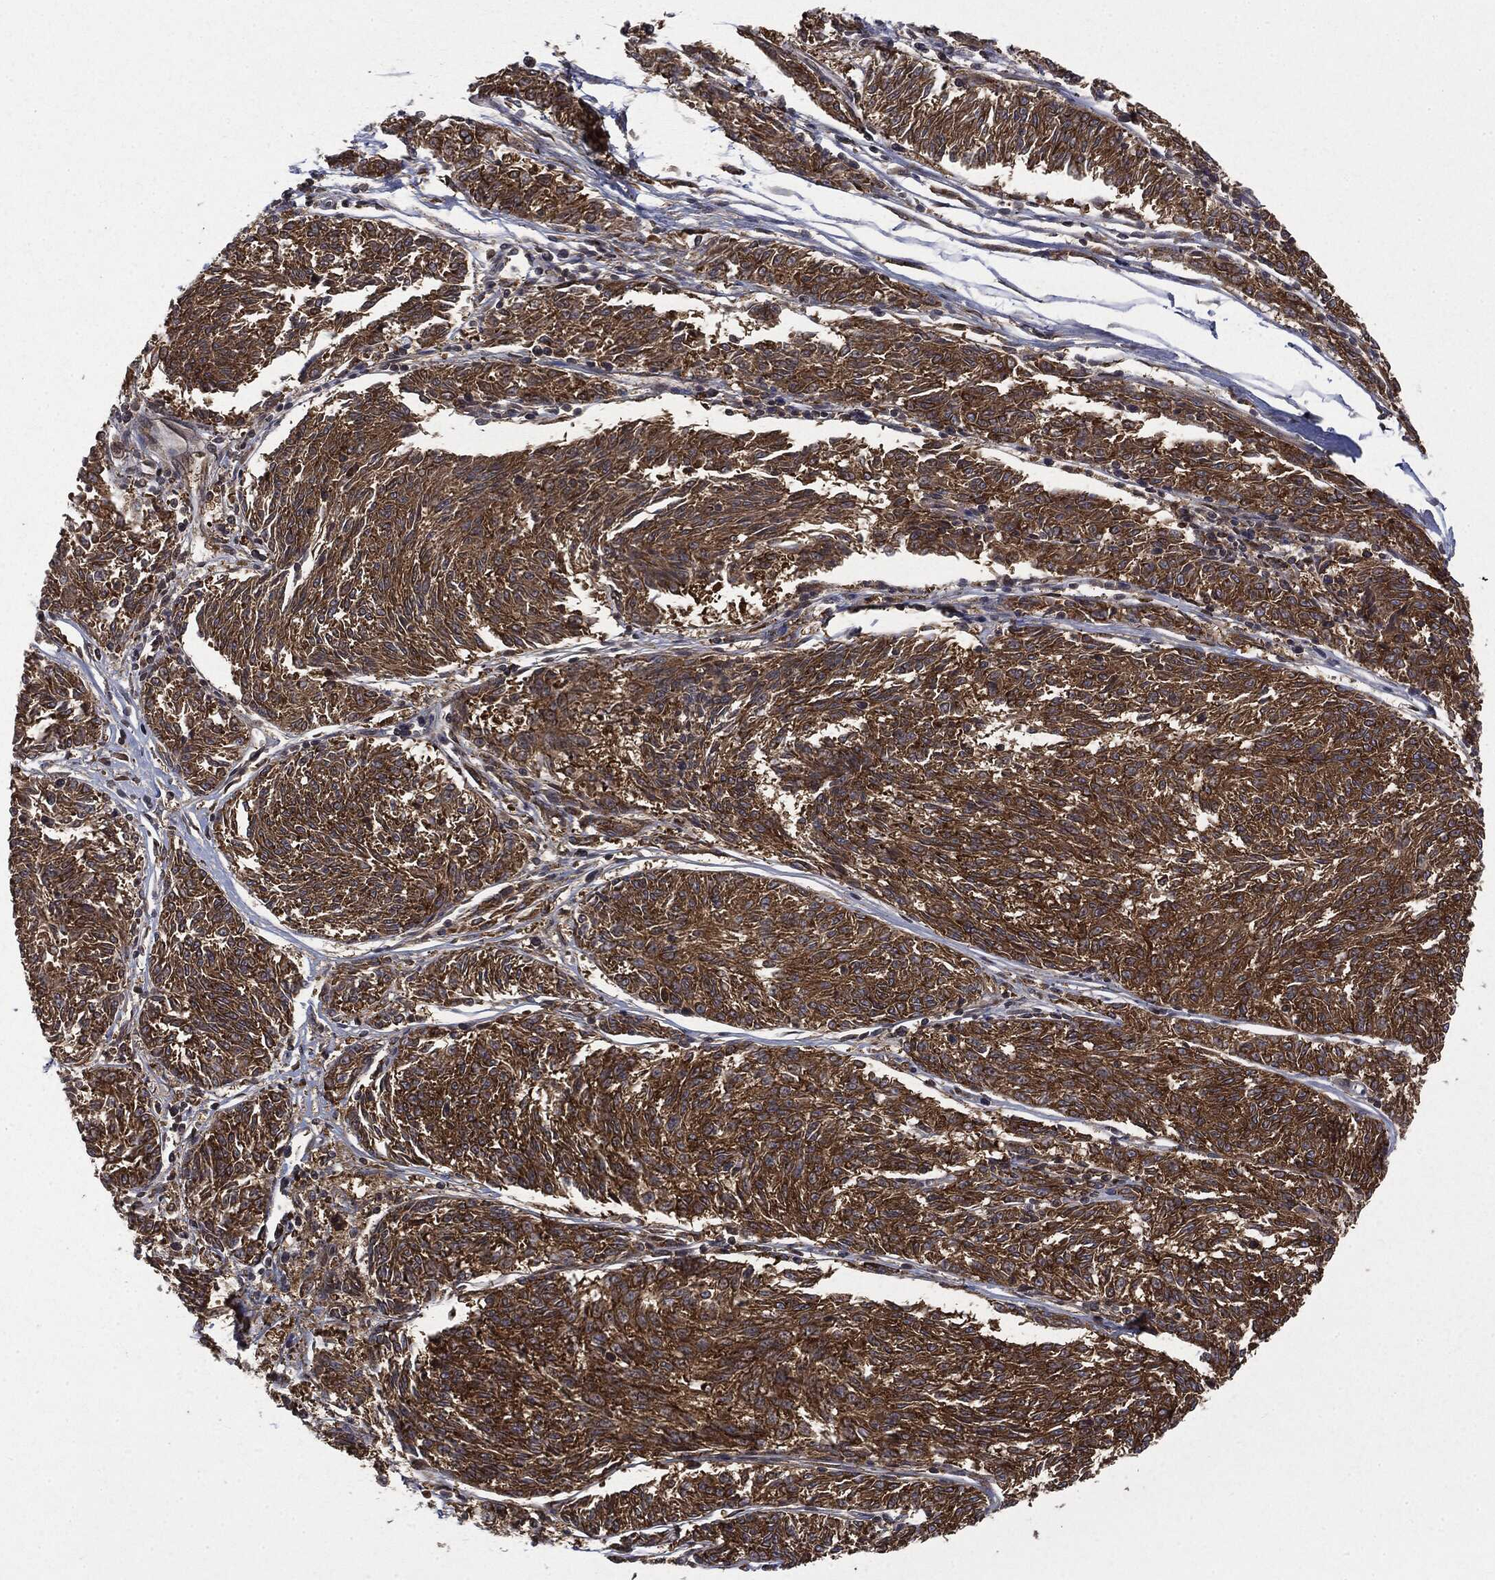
{"staining": {"intensity": "moderate", "quantity": ">75%", "location": "cytoplasmic/membranous"}, "tissue": "melanoma", "cell_type": "Tumor cells", "image_type": "cancer", "snomed": [{"axis": "morphology", "description": "Malignant melanoma, NOS"}, {"axis": "topography", "description": "Skin"}], "caption": "Human malignant melanoma stained for a protein (brown) shows moderate cytoplasmic/membranous positive expression in about >75% of tumor cells.", "gene": "SNX5", "patient": {"sex": "female", "age": 72}}